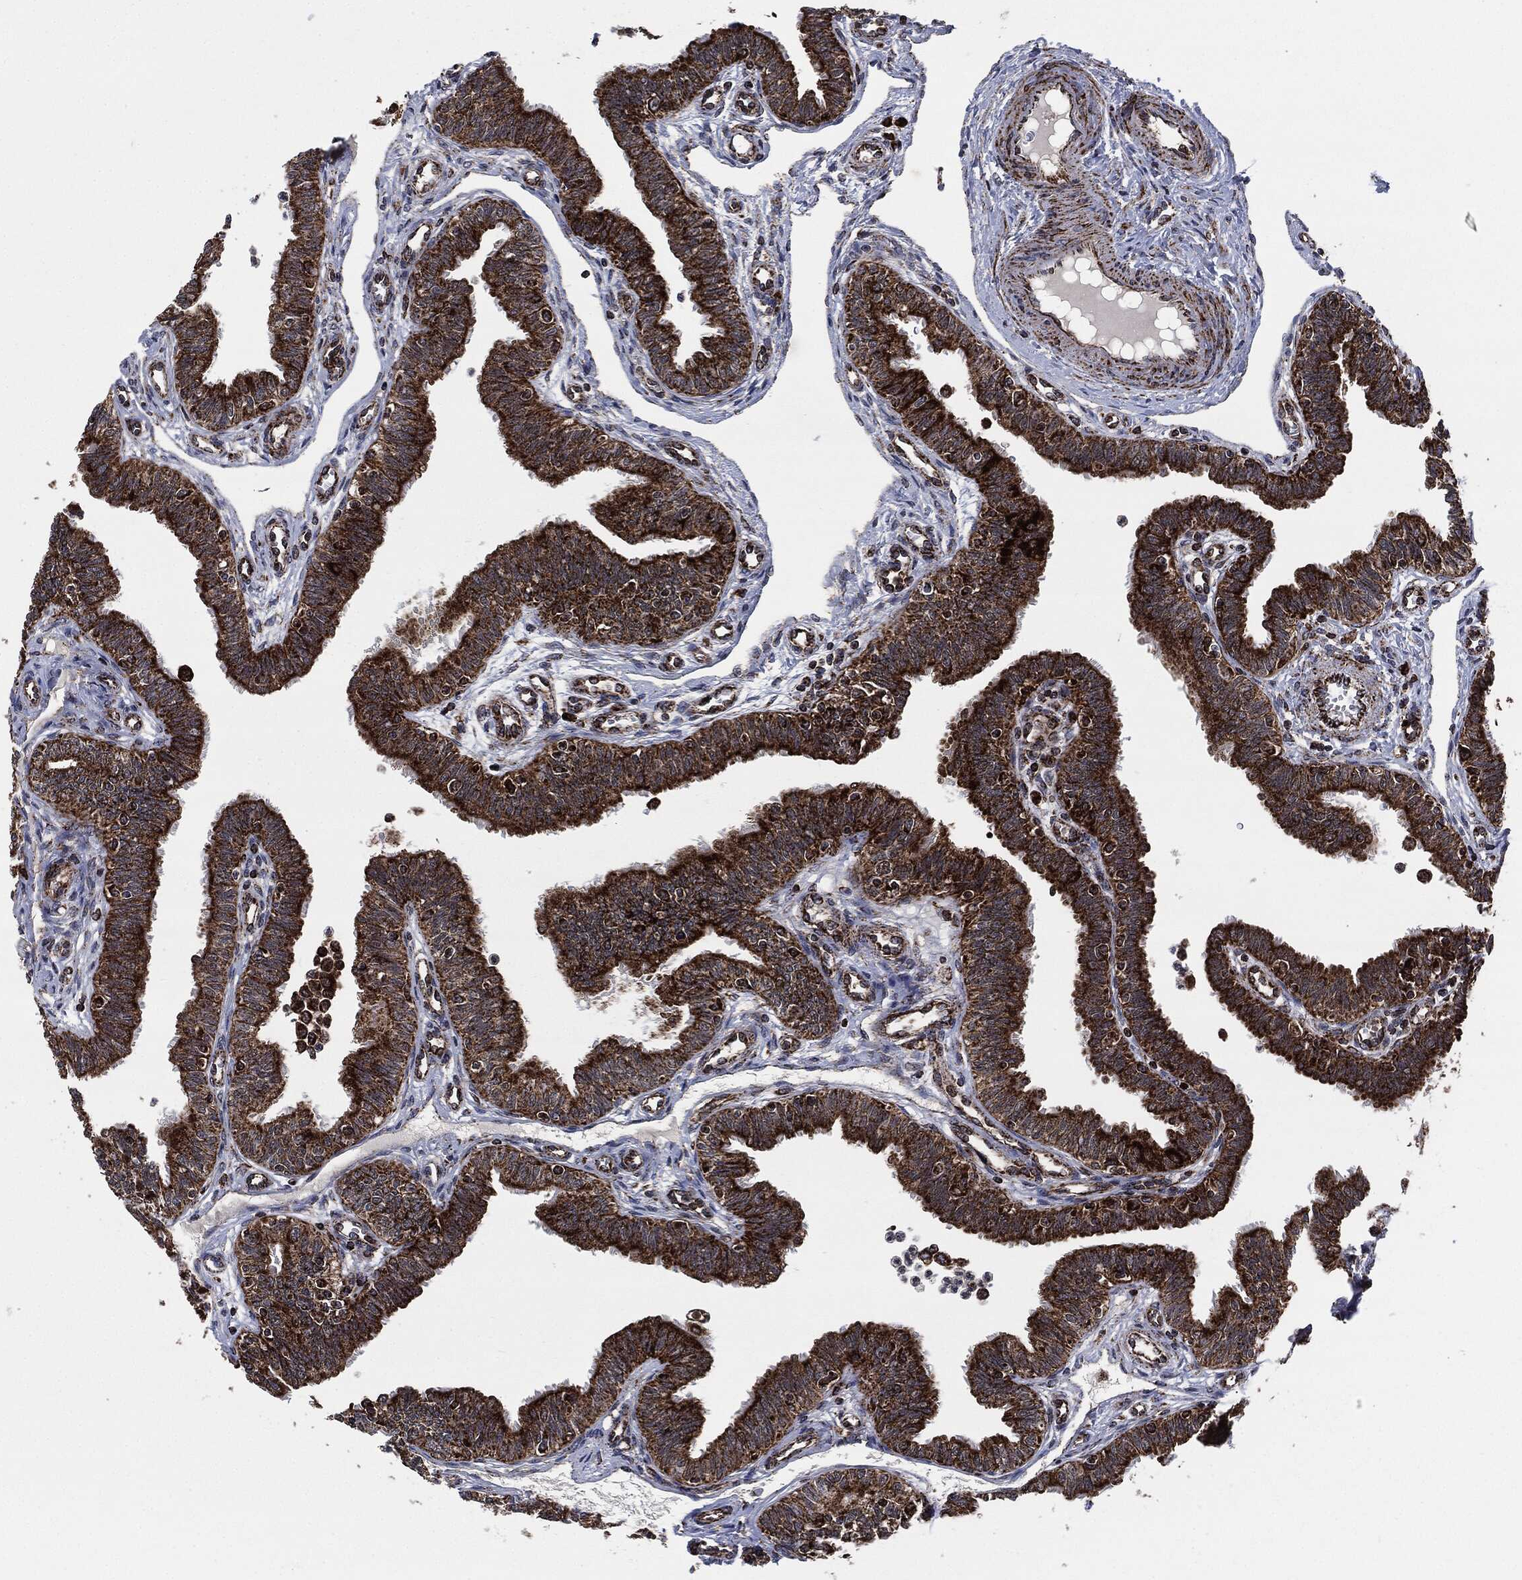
{"staining": {"intensity": "strong", "quantity": "25%-75%", "location": "cytoplasmic/membranous"}, "tissue": "fallopian tube", "cell_type": "Glandular cells", "image_type": "normal", "snomed": [{"axis": "morphology", "description": "Normal tissue, NOS"}, {"axis": "topography", "description": "Fallopian tube"}], "caption": "Unremarkable fallopian tube demonstrates strong cytoplasmic/membranous staining in about 25%-75% of glandular cells, visualized by immunohistochemistry.", "gene": "FH", "patient": {"sex": "female", "age": 36}}